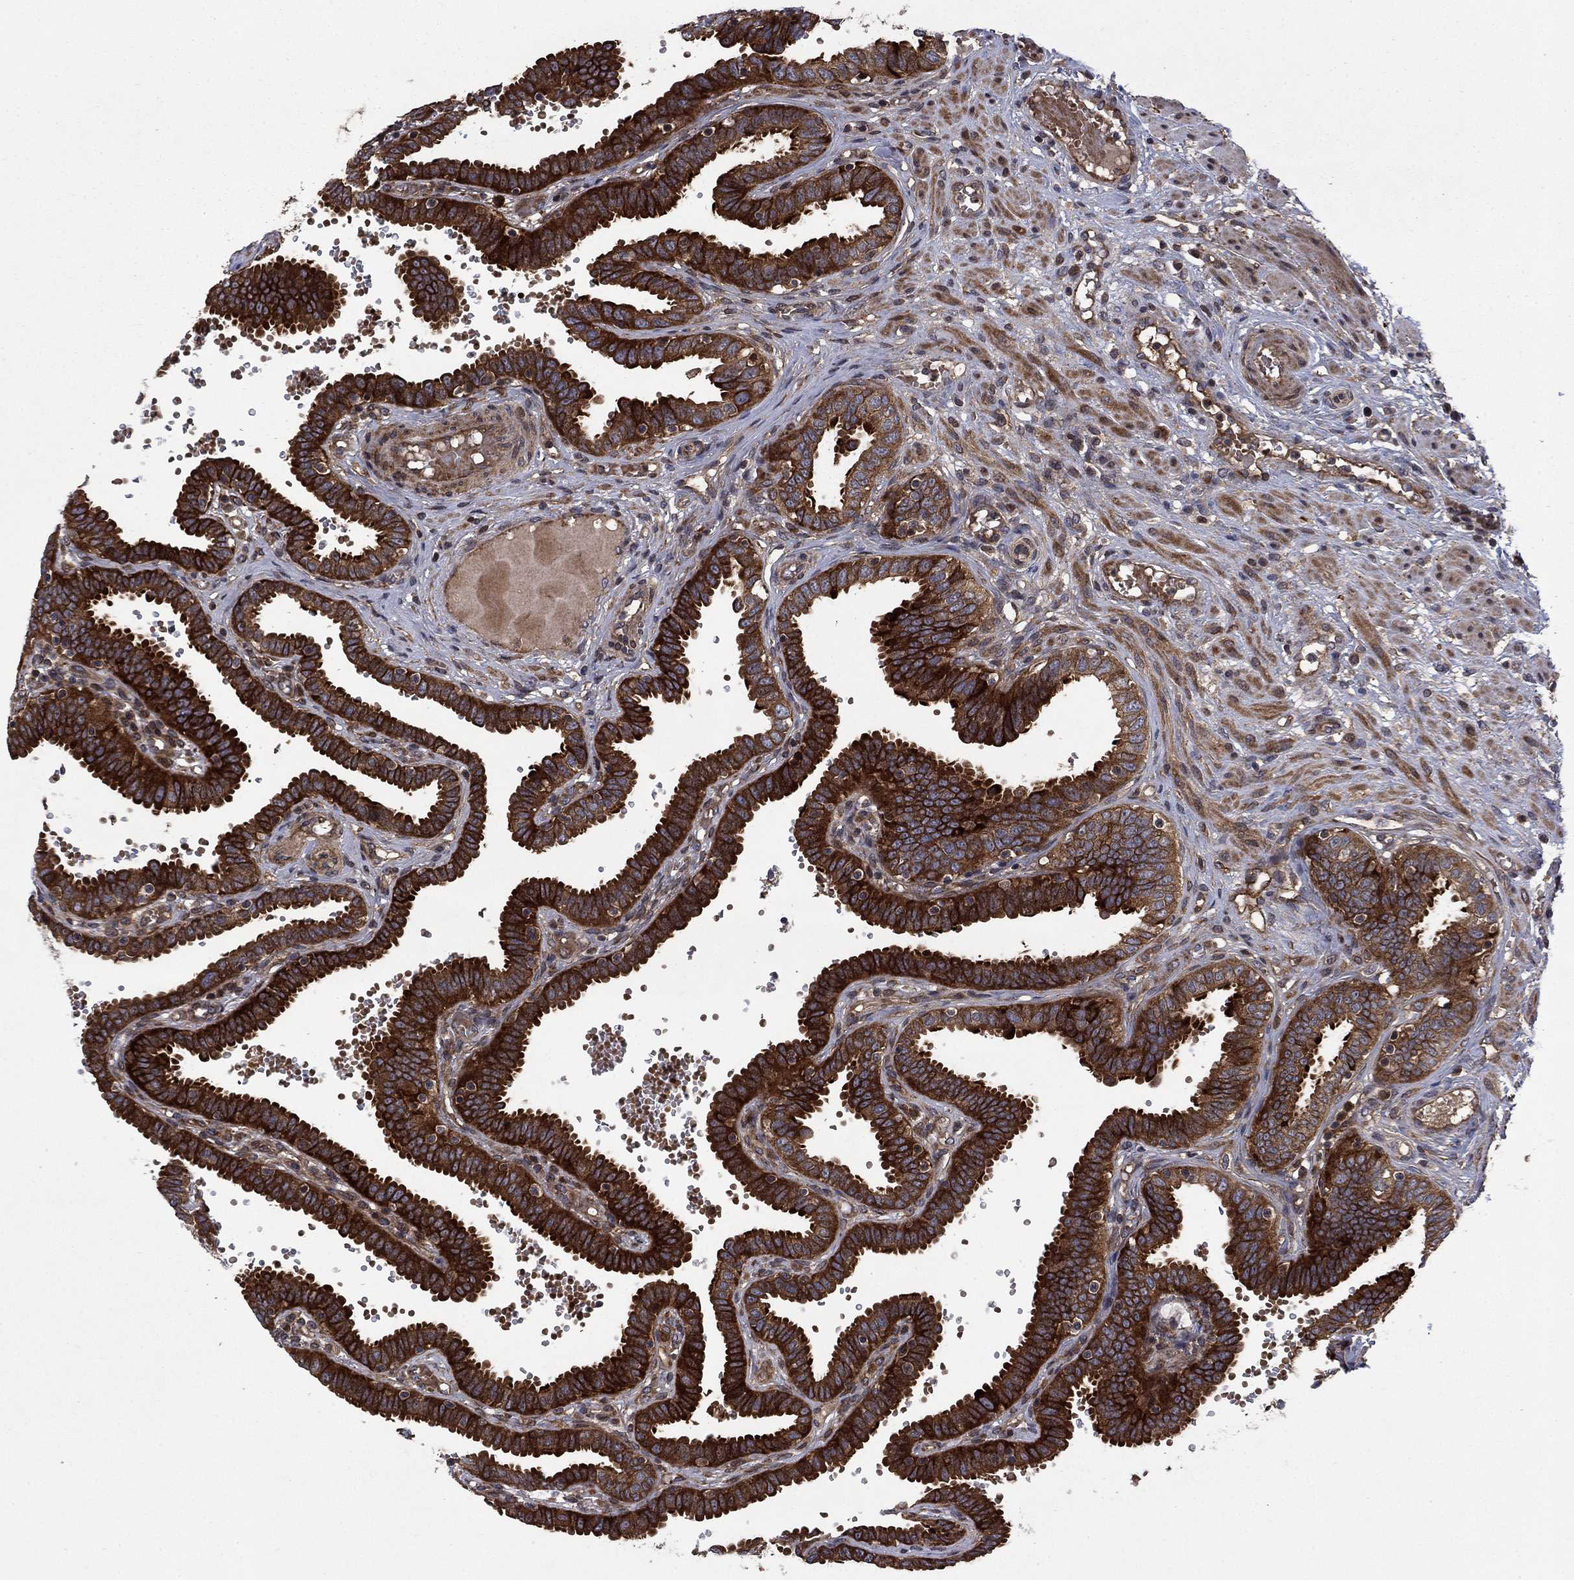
{"staining": {"intensity": "strong", "quantity": ">75%", "location": "cytoplasmic/membranous"}, "tissue": "fallopian tube", "cell_type": "Glandular cells", "image_type": "normal", "snomed": [{"axis": "morphology", "description": "Normal tissue, NOS"}, {"axis": "topography", "description": "Fallopian tube"}], "caption": "A brown stain shows strong cytoplasmic/membranous expression of a protein in glandular cells of normal fallopian tube.", "gene": "HDAC4", "patient": {"sex": "female", "age": 37}}